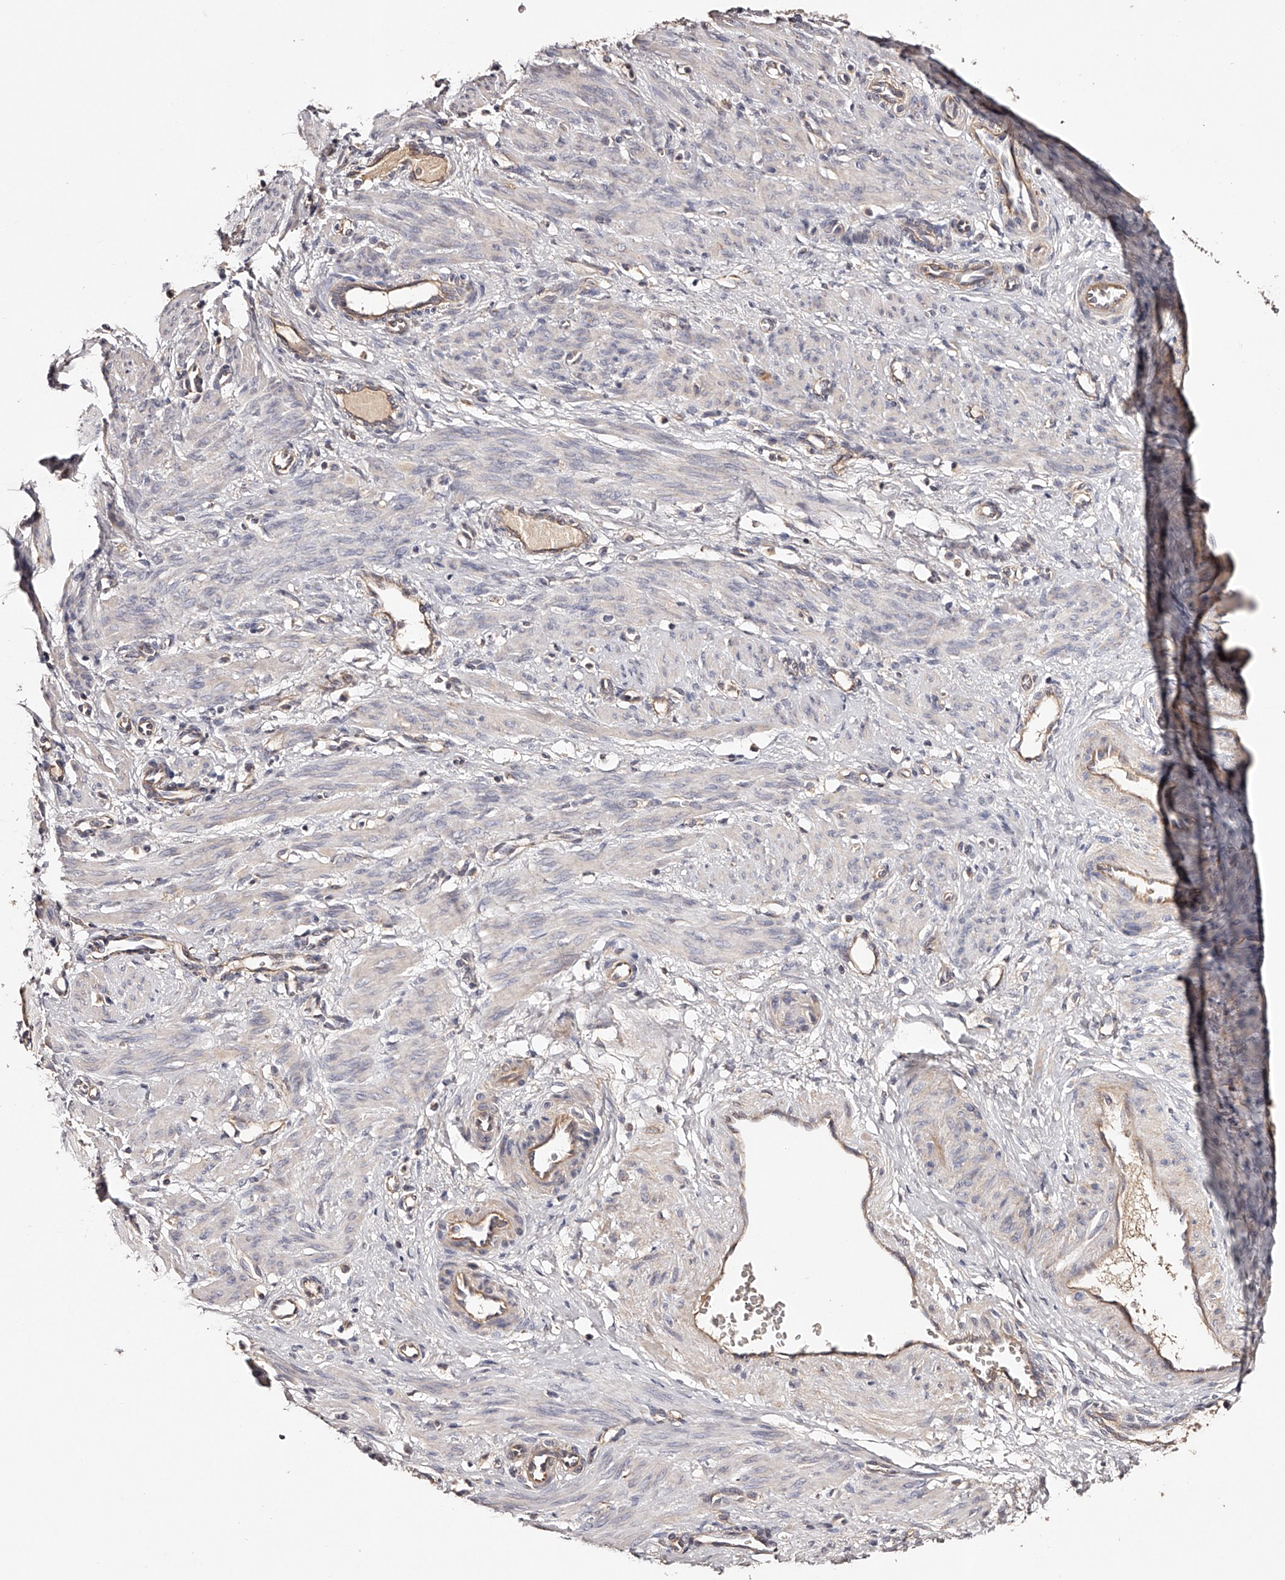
{"staining": {"intensity": "negative", "quantity": "none", "location": "none"}, "tissue": "smooth muscle", "cell_type": "Smooth muscle cells", "image_type": "normal", "snomed": [{"axis": "morphology", "description": "Normal tissue, NOS"}, {"axis": "topography", "description": "Endometrium"}], "caption": "IHC micrograph of benign human smooth muscle stained for a protein (brown), which displays no staining in smooth muscle cells. (DAB IHC, high magnification).", "gene": "USP21", "patient": {"sex": "female", "age": 33}}